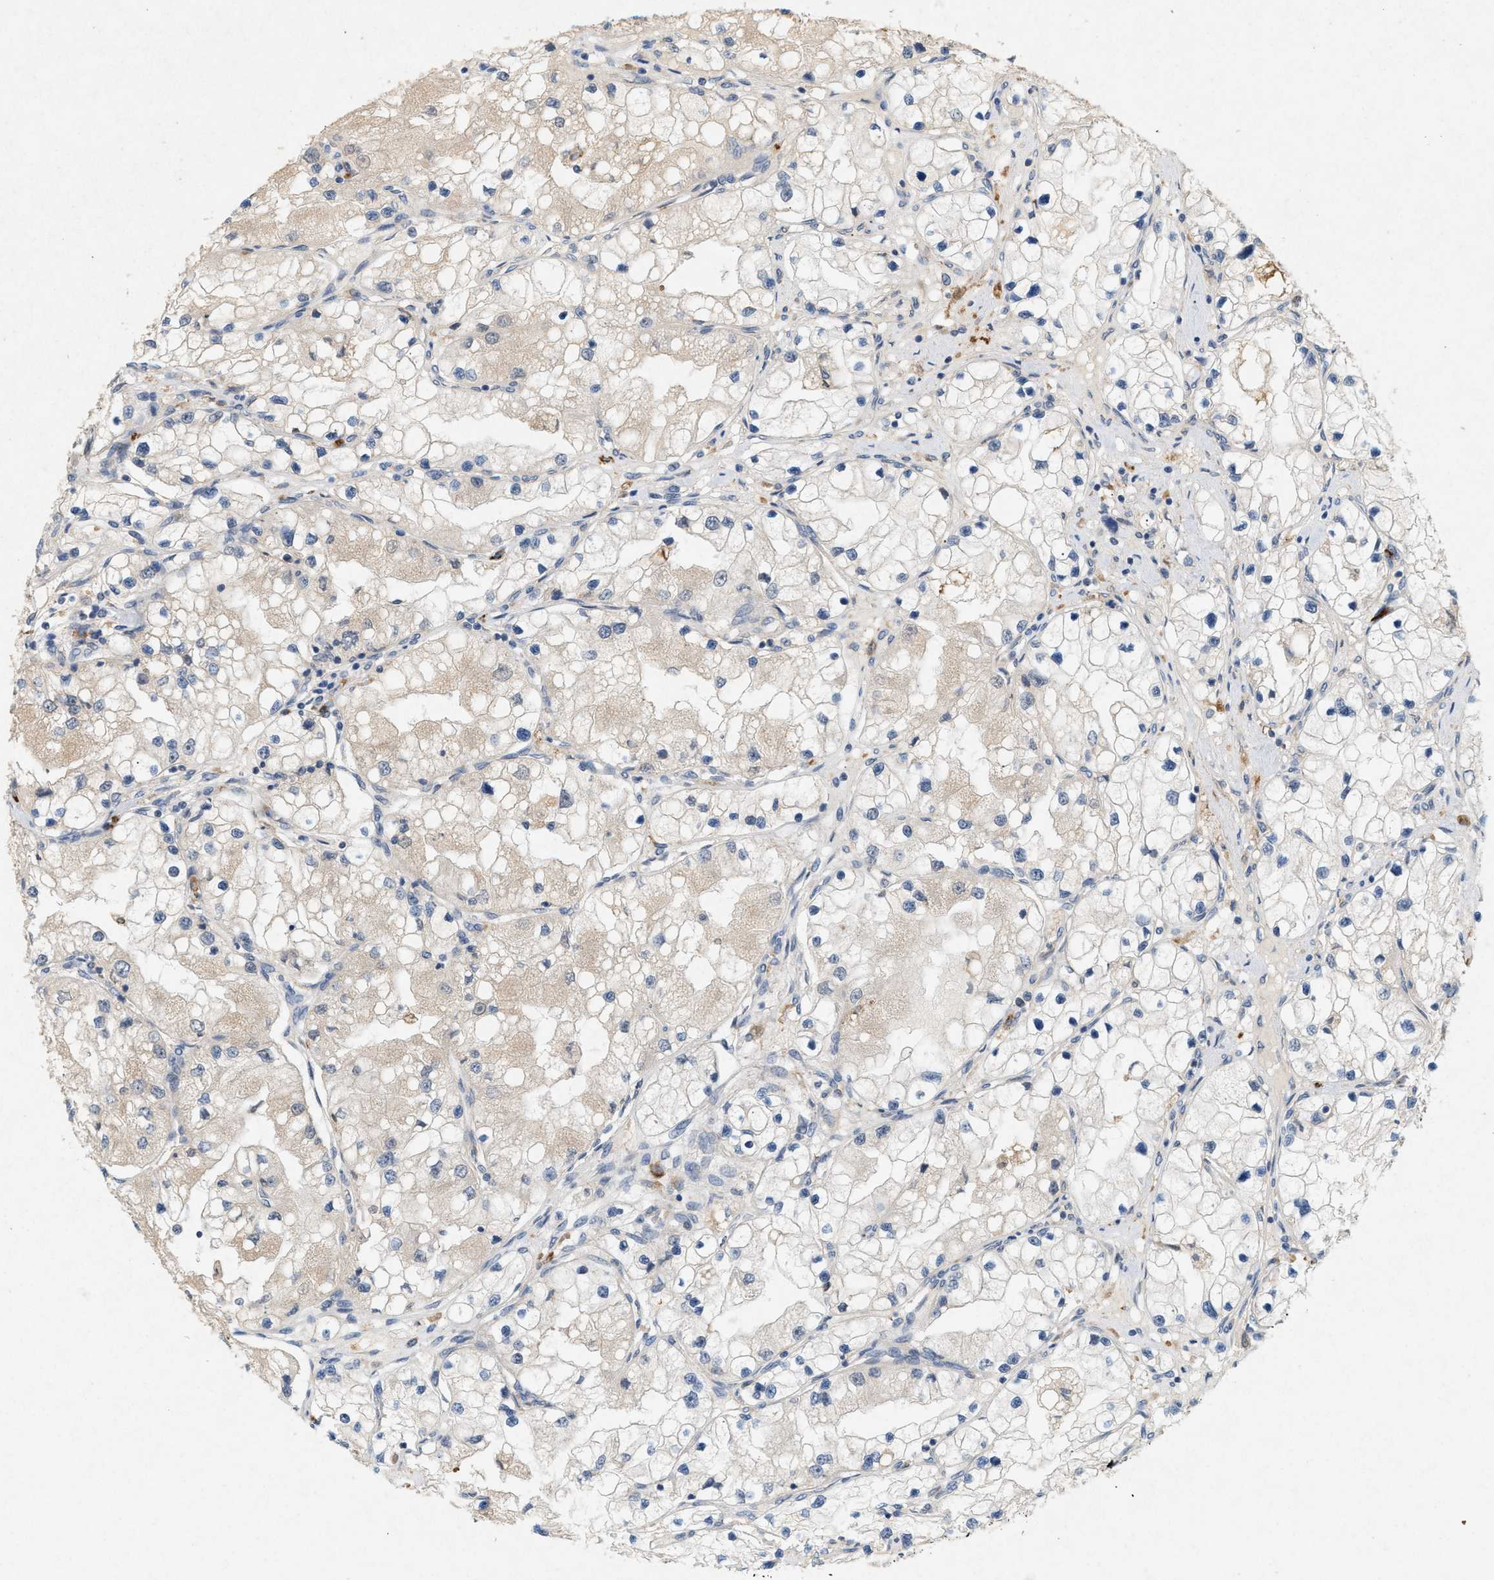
{"staining": {"intensity": "negative", "quantity": "none", "location": "none"}, "tissue": "renal cancer", "cell_type": "Tumor cells", "image_type": "cancer", "snomed": [{"axis": "morphology", "description": "Adenocarcinoma, NOS"}, {"axis": "topography", "description": "Kidney"}], "caption": "The micrograph reveals no staining of tumor cells in renal adenocarcinoma. Nuclei are stained in blue.", "gene": "DCAF7", "patient": {"sex": "male", "age": 68}}